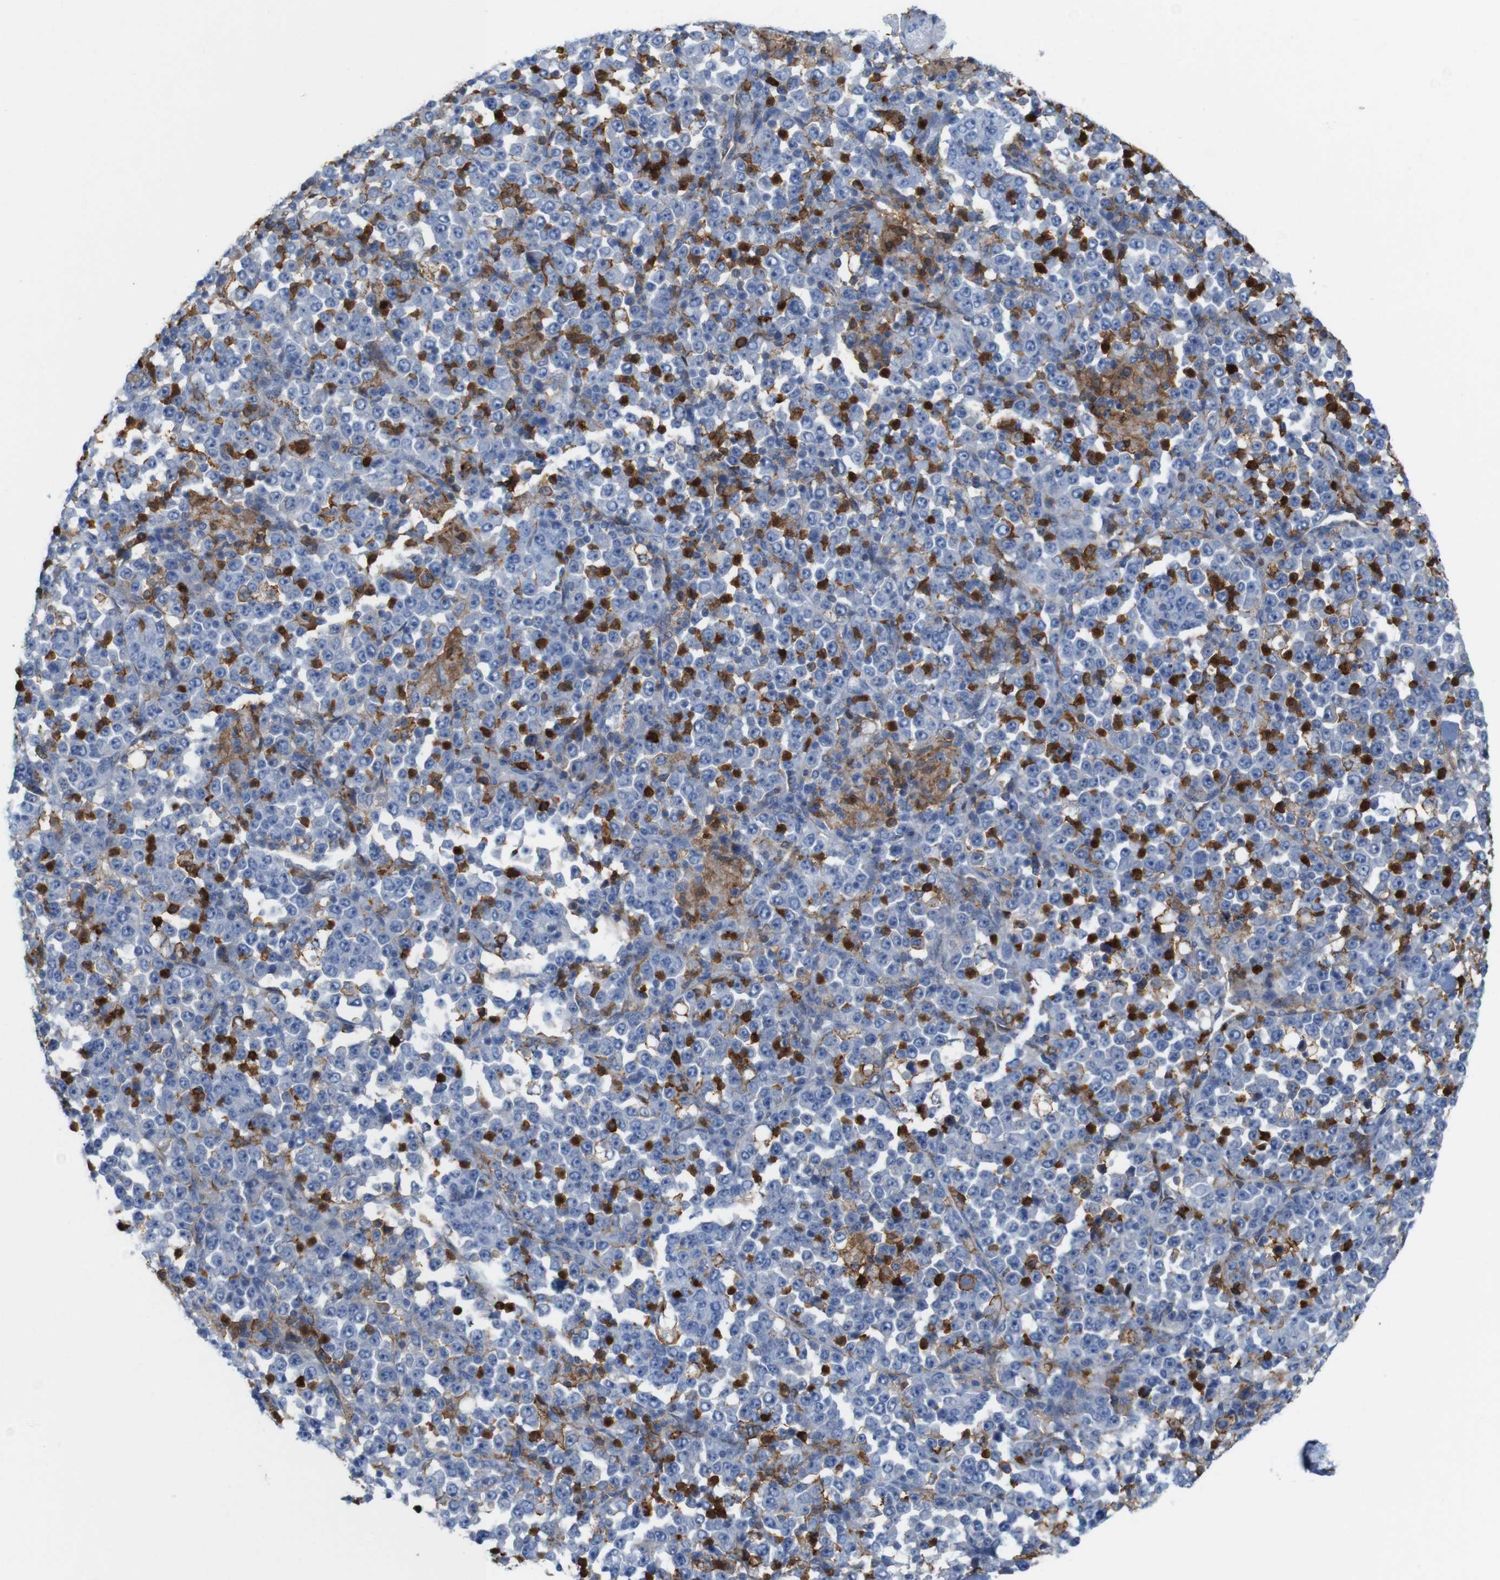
{"staining": {"intensity": "negative", "quantity": "none", "location": "none"}, "tissue": "stomach cancer", "cell_type": "Tumor cells", "image_type": "cancer", "snomed": [{"axis": "morphology", "description": "Normal tissue, NOS"}, {"axis": "morphology", "description": "Adenocarcinoma, NOS"}, {"axis": "topography", "description": "Stomach, upper"}, {"axis": "topography", "description": "Stomach"}], "caption": "IHC image of neoplastic tissue: human stomach cancer stained with DAB displays no significant protein positivity in tumor cells.", "gene": "ANXA1", "patient": {"sex": "male", "age": 59}}